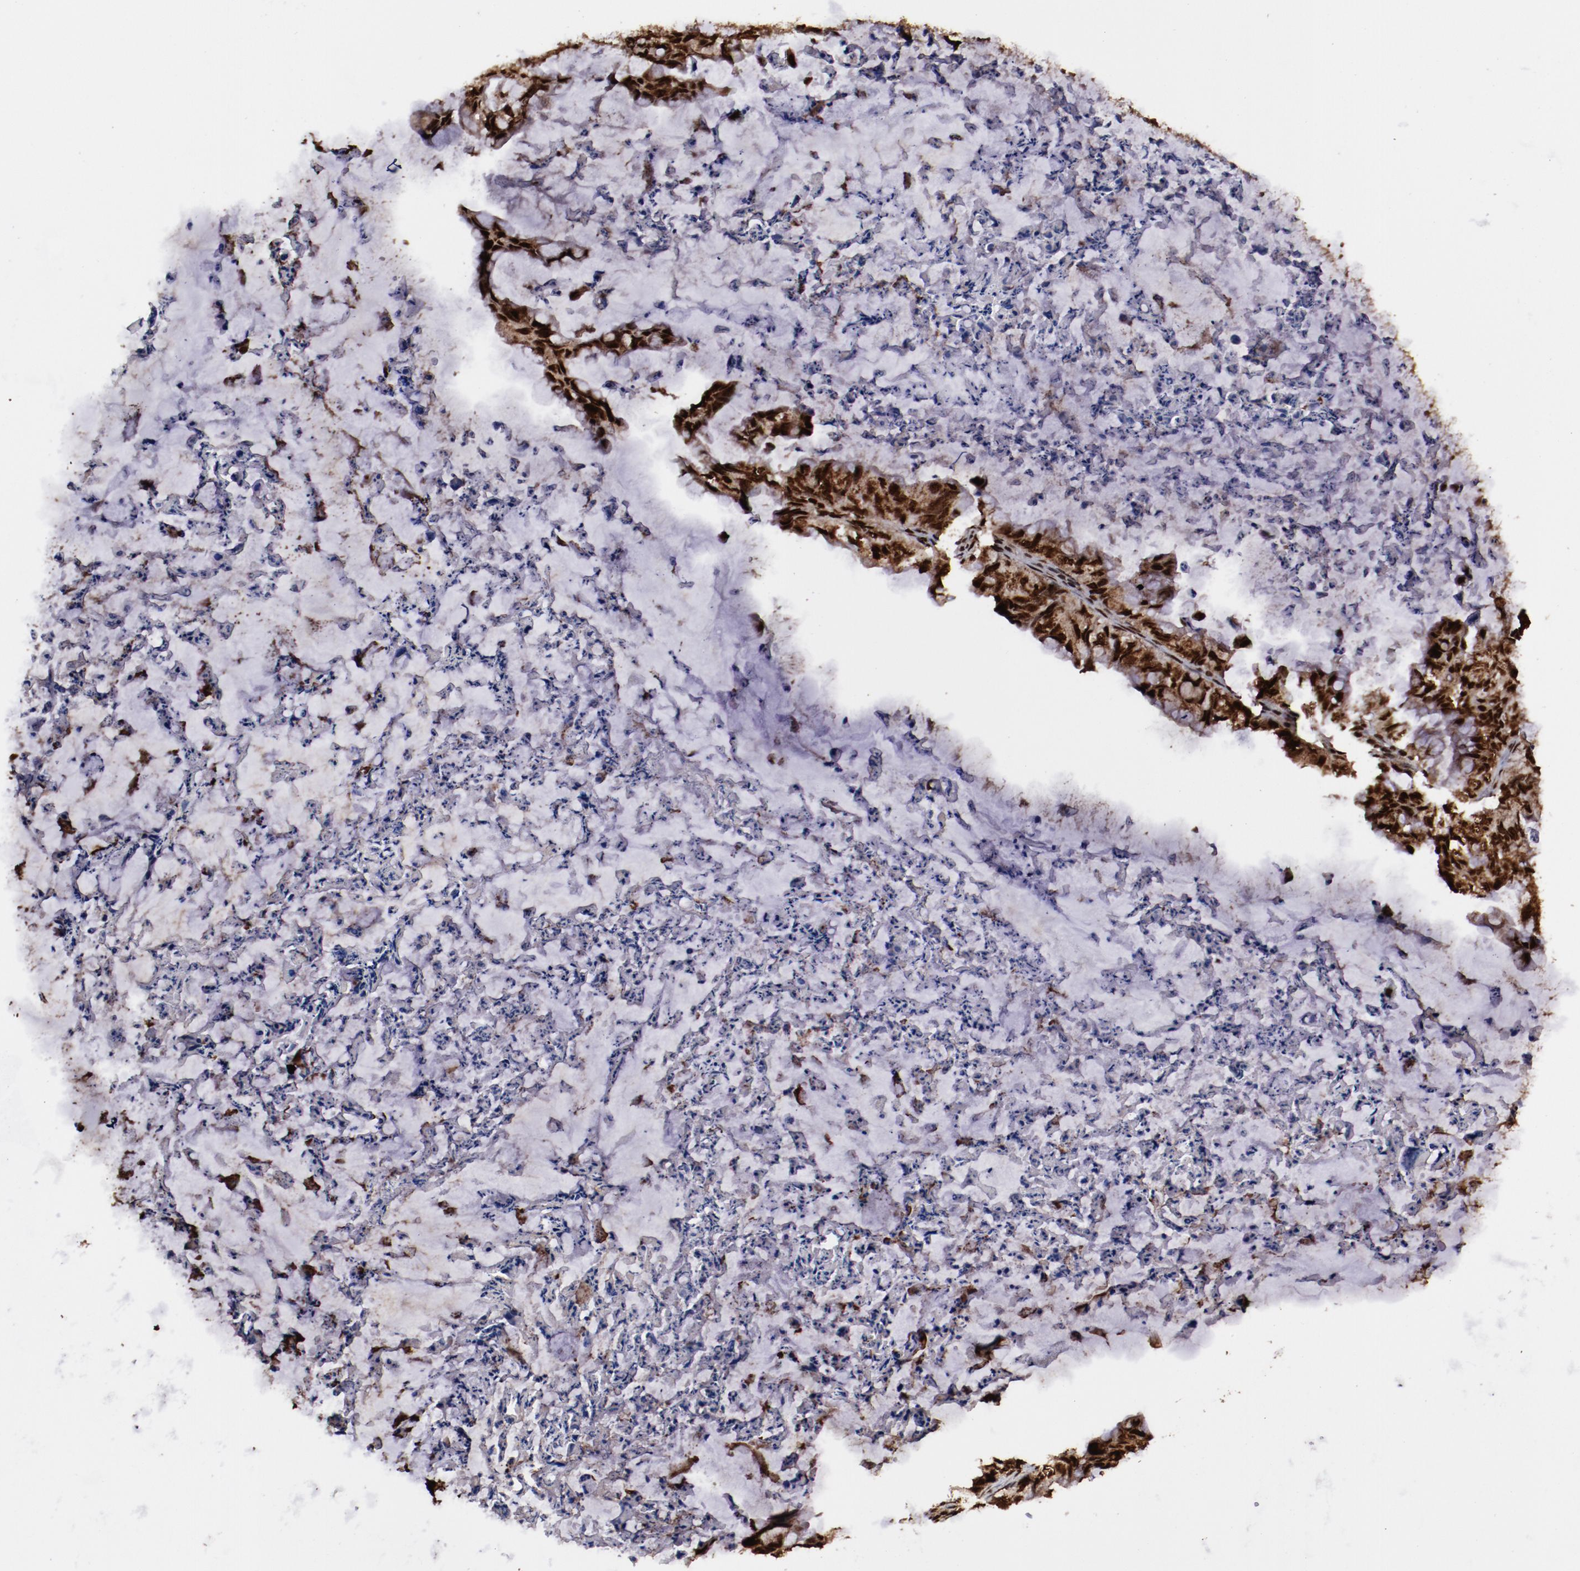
{"staining": {"intensity": "strong", "quantity": ">75%", "location": "nuclear"}, "tissue": "ovarian cancer", "cell_type": "Tumor cells", "image_type": "cancer", "snomed": [{"axis": "morphology", "description": "Cystadenocarcinoma, mucinous, NOS"}, {"axis": "topography", "description": "Ovary"}], "caption": "Human mucinous cystadenocarcinoma (ovarian) stained with a protein marker shows strong staining in tumor cells.", "gene": "SNW1", "patient": {"sex": "female", "age": 36}}